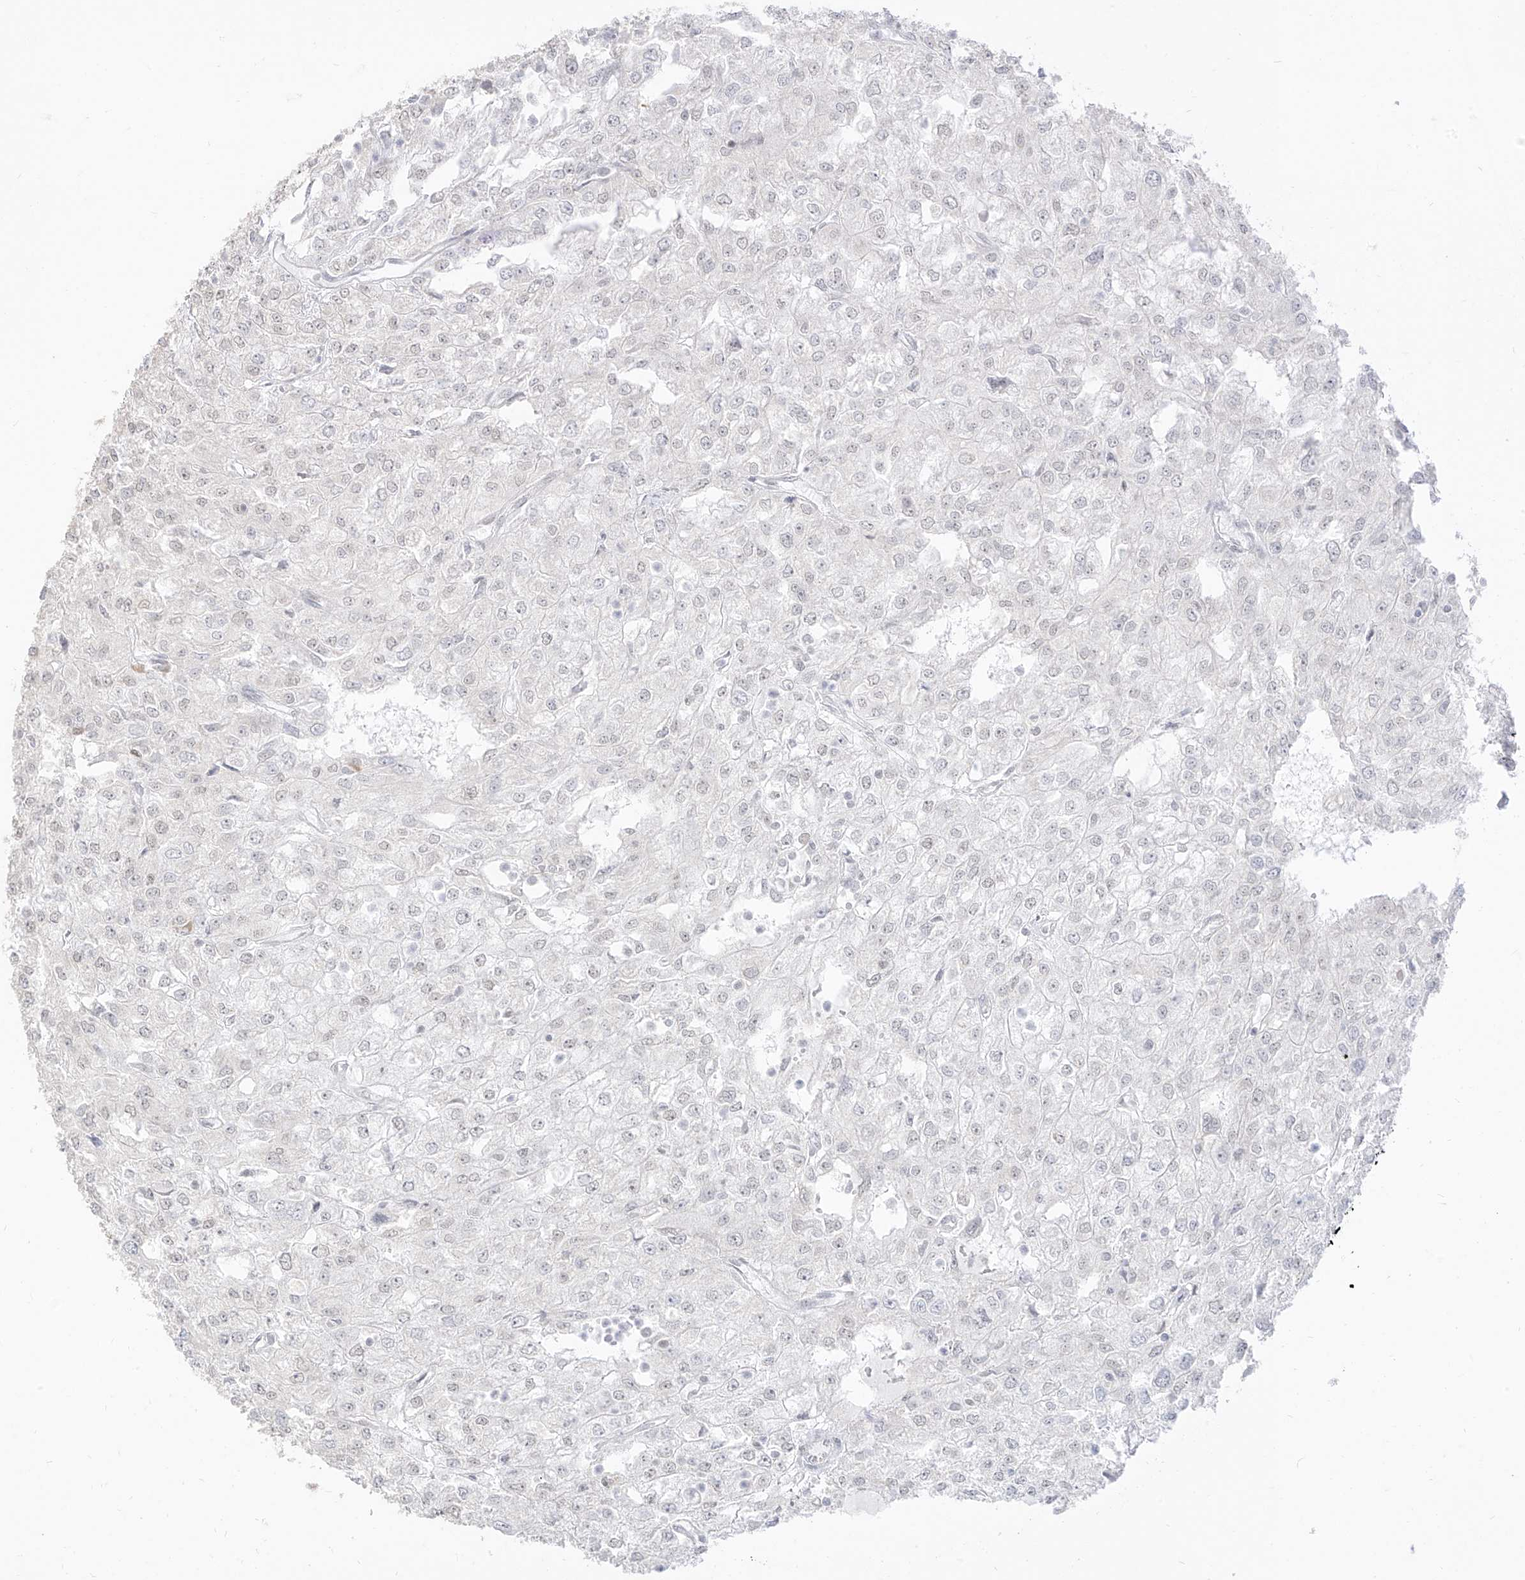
{"staining": {"intensity": "negative", "quantity": "none", "location": "none"}, "tissue": "renal cancer", "cell_type": "Tumor cells", "image_type": "cancer", "snomed": [{"axis": "morphology", "description": "Adenocarcinoma, NOS"}, {"axis": "topography", "description": "Kidney"}], "caption": "The photomicrograph demonstrates no significant expression in tumor cells of renal adenocarcinoma.", "gene": "SUPT5H", "patient": {"sex": "female", "age": 54}}